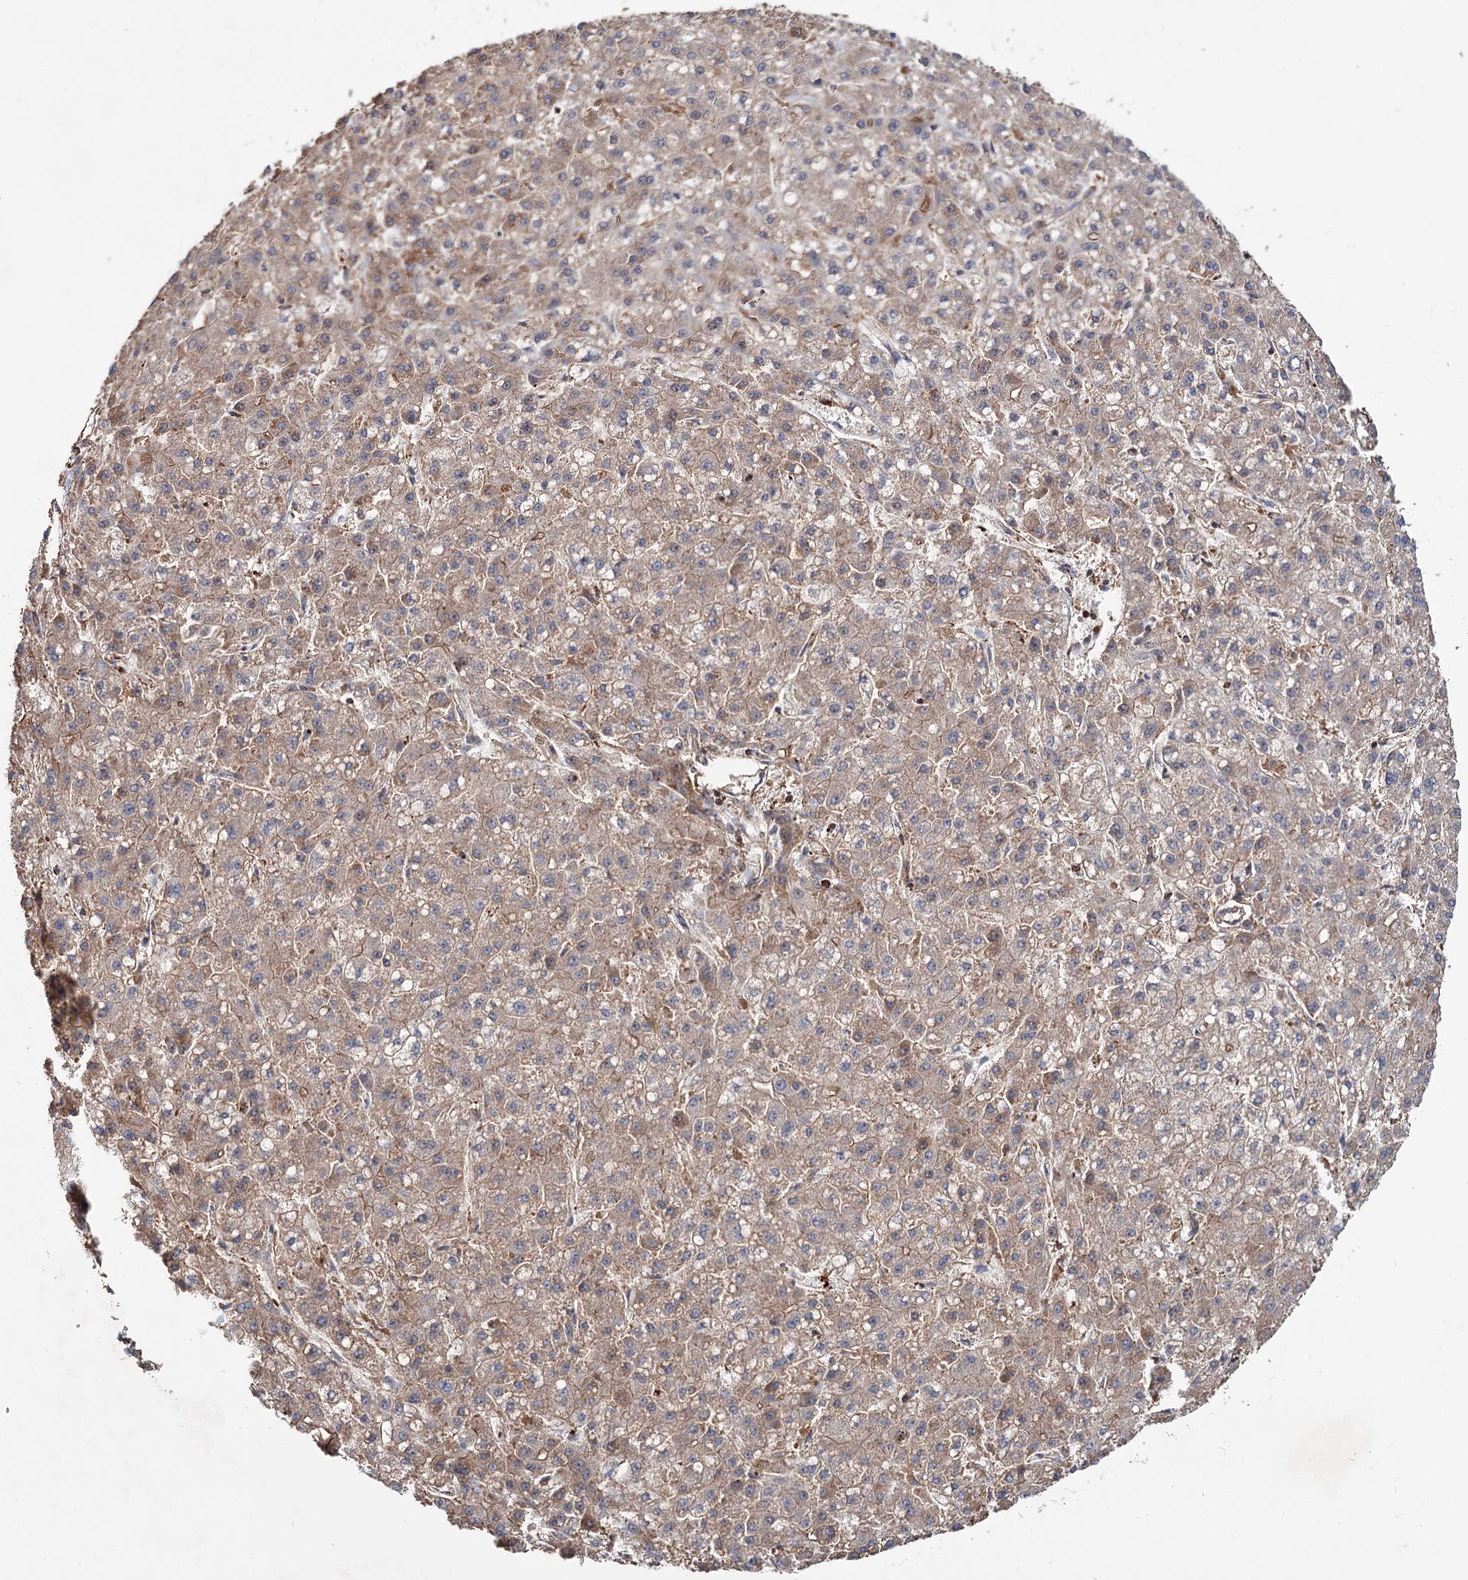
{"staining": {"intensity": "moderate", "quantity": ">75%", "location": "cytoplasmic/membranous"}, "tissue": "liver cancer", "cell_type": "Tumor cells", "image_type": "cancer", "snomed": [{"axis": "morphology", "description": "Carcinoma, Hepatocellular, NOS"}, {"axis": "topography", "description": "Liver"}], "caption": "Liver cancer stained for a protein displays moderate cytoplasmic/membranous positivity in tumor cells.", "gene": "GRIP1", "patient": {"sex": "male", "age": 67}}